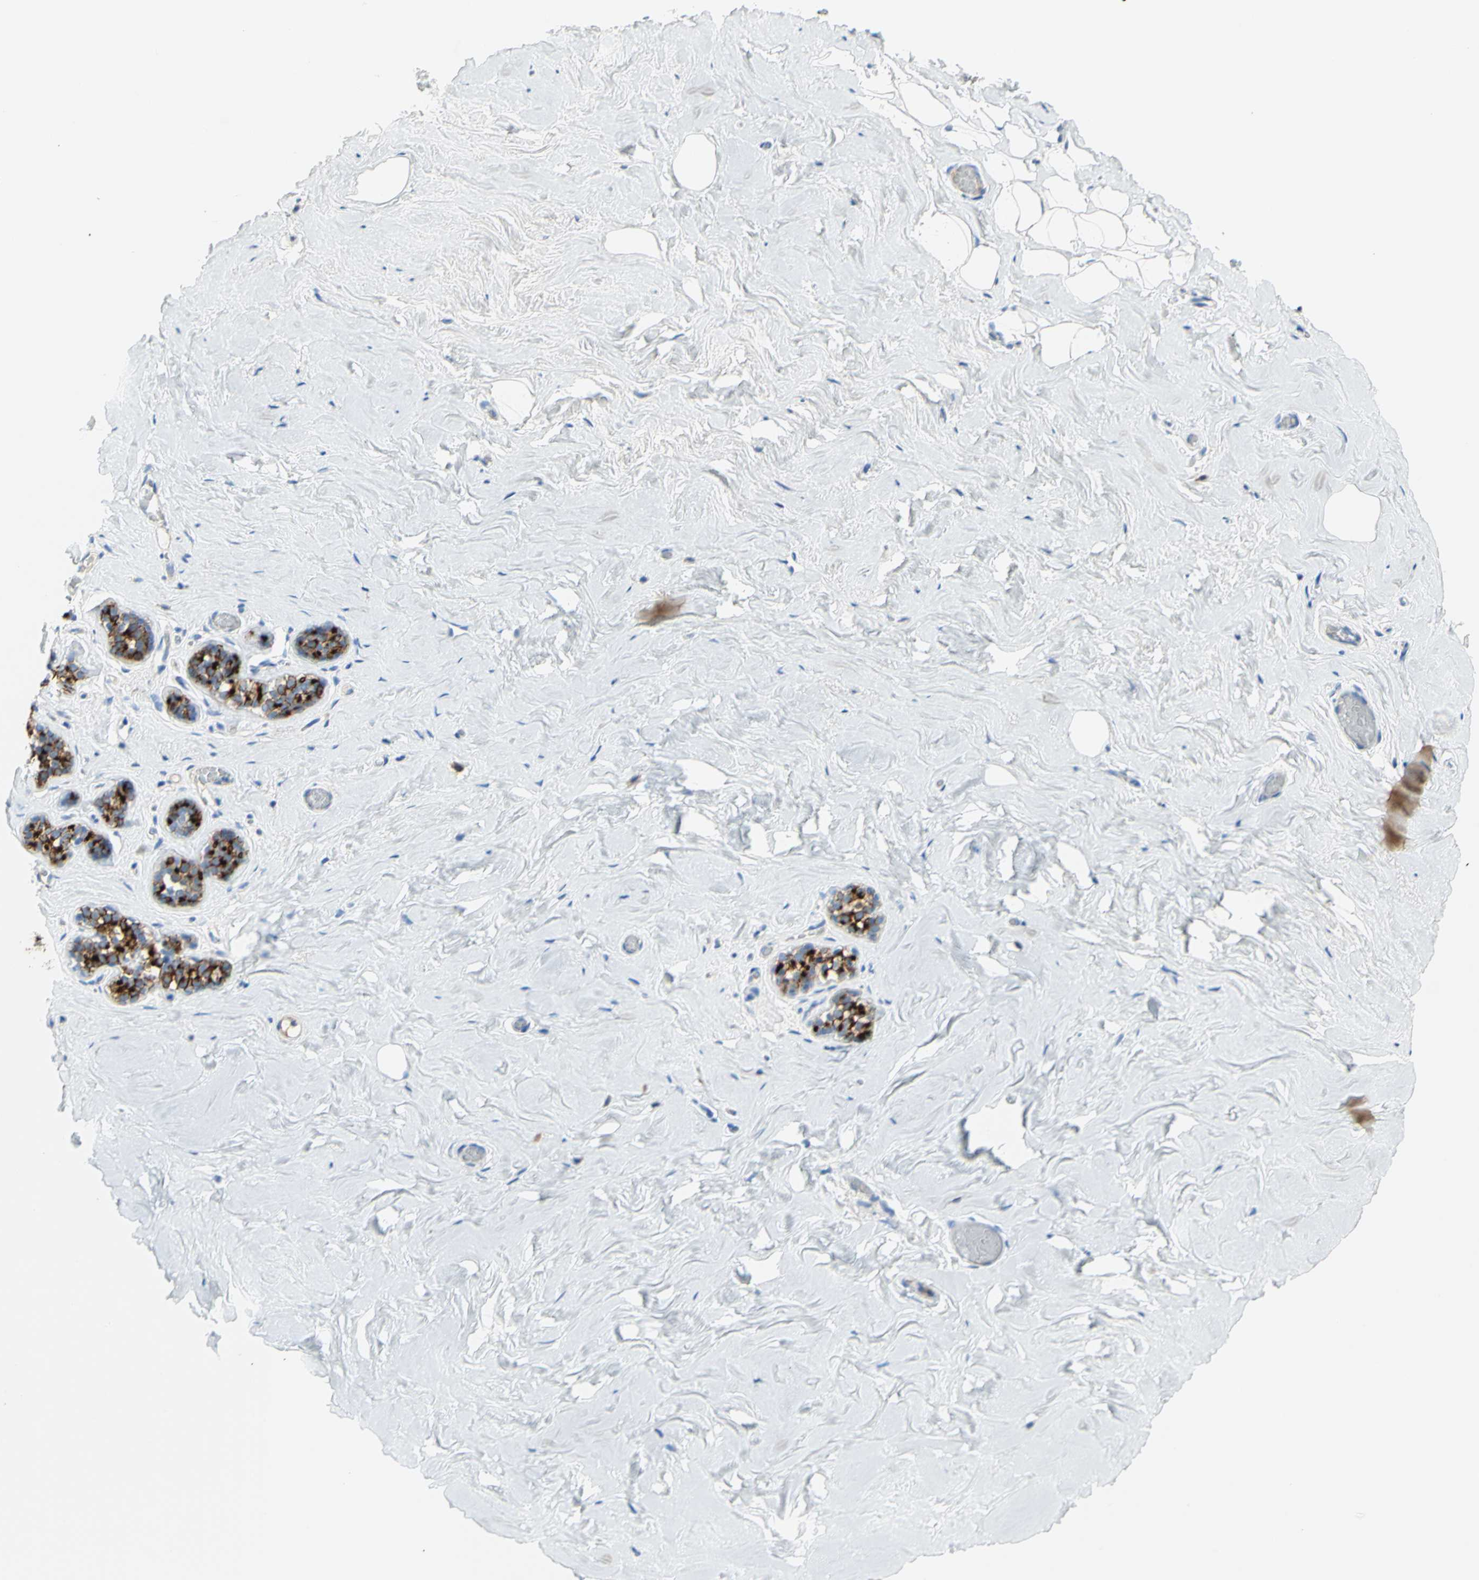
{"staining": {"intensity": "negative", "quantity": "none", "location": "none"}, "tissue": "breast", "cell_type": "Adipocytes", "image_type": "normal", "snomed": [{"axis": "morphology", "description": "Normal tissue, NOS"}, {"axis": "topography", "description": "Breast"}], "caption": "IHC micrograph of benign human breast stained for a protein (brown), which reveals no expression in adipocytes. (Brightfield microscopy of DAB immunohistochemistry at high magnification).", "gene": "MUC1", "patient": {"sex": "female", "age": 75}}